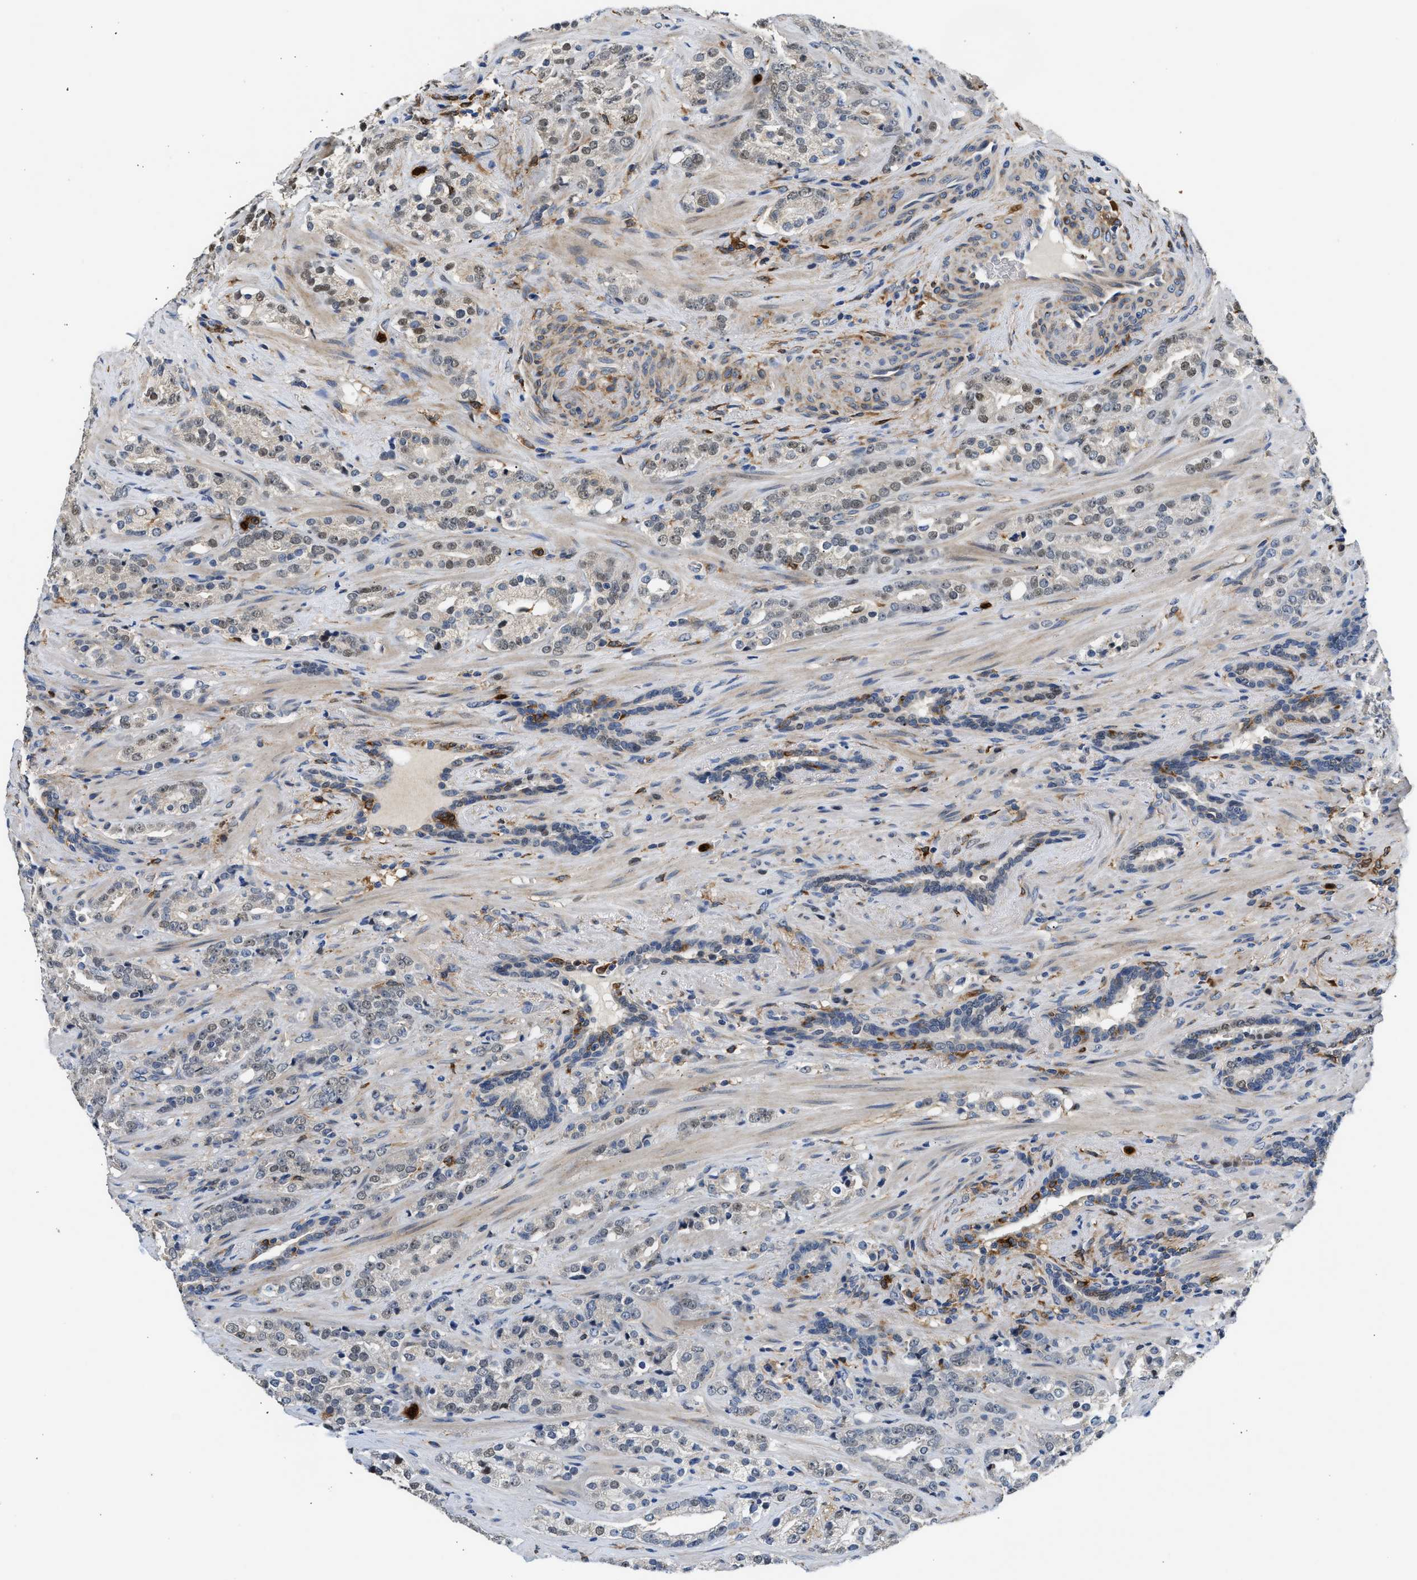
{"staining": {"intensity": "weak", "quantity": ">75%", "location": "cytoplasmic/membranous,nuclear"}, "tissue": "prostate cancer", "cell_type": "Tumor cells", "image_type": "cancer", "snomed": [{"axis": "morphology", "description": "Adenocarcinoma, High grade"}, {"axis": "topography", "description": "Prostate"}], "caption": "Immunohistochemistry (IHC) micrograph of prostate cancer stained for a protein (brown), which demonstrates low levels of weak cytoplasmic/membranous and nuclear staining in approximately >75% of tumor cells.", "gene": "RAB31", "patient": {"sex": "male", "age": 71}}